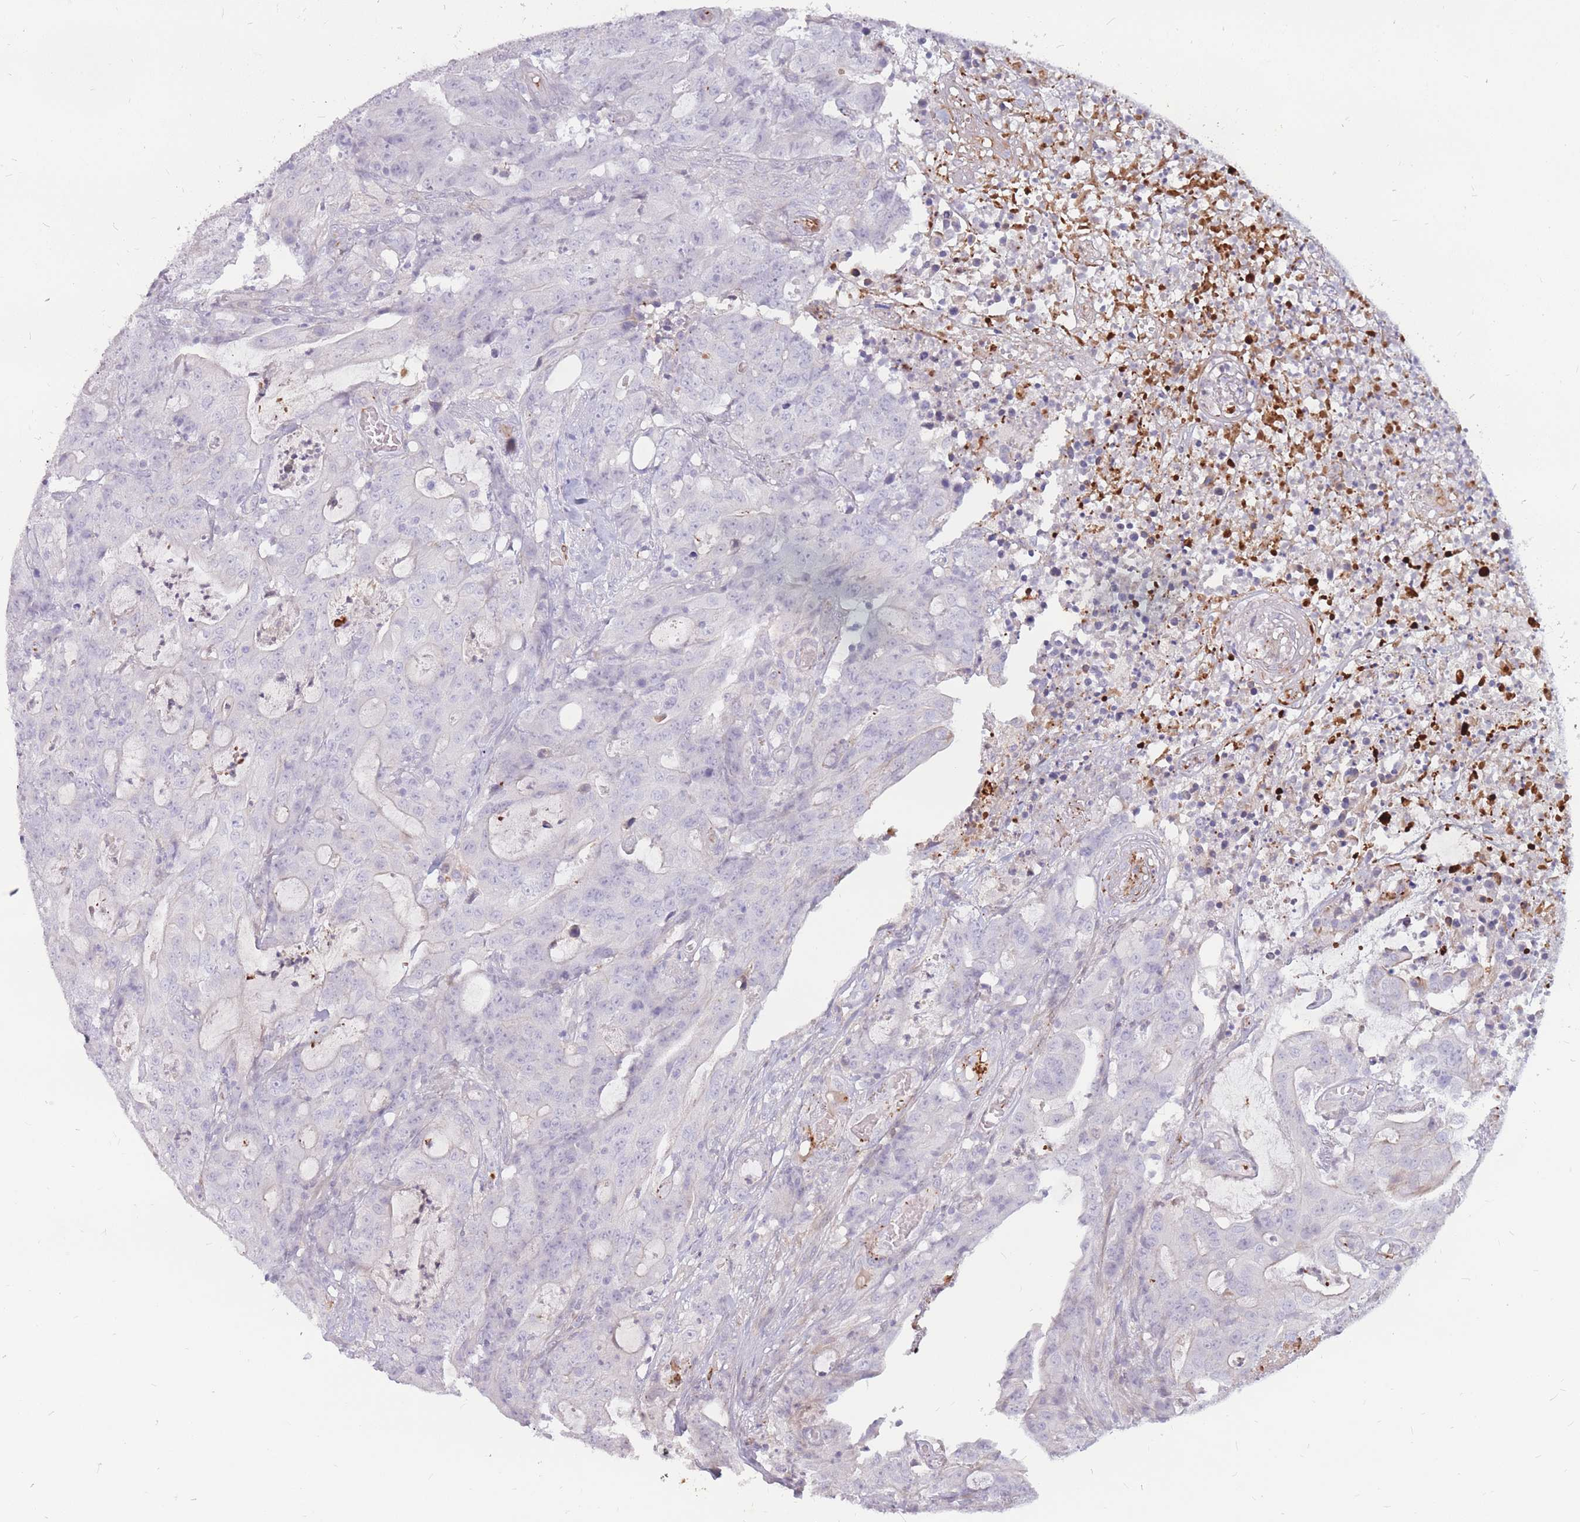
{"staining": {"intensity": "negative", "quantity": "none", "location": "none"}, "tissue": "colorectal cancer", "cell_type": "Tumor cells", "image_type": "cancer", "snomed": [{"axis": "morphology", "description": "Adenocarcinoma, NOS"}, {"axis": "topography", "description": "Colon"}], "caption": "Human adenocarcinoma (colorectal) stained for a protein using immunohistochemistry (IHC) demonstrates no staining in tumor cells.", "gene": "PTGDR", "patient": {"sex": "male", "age": 83}}